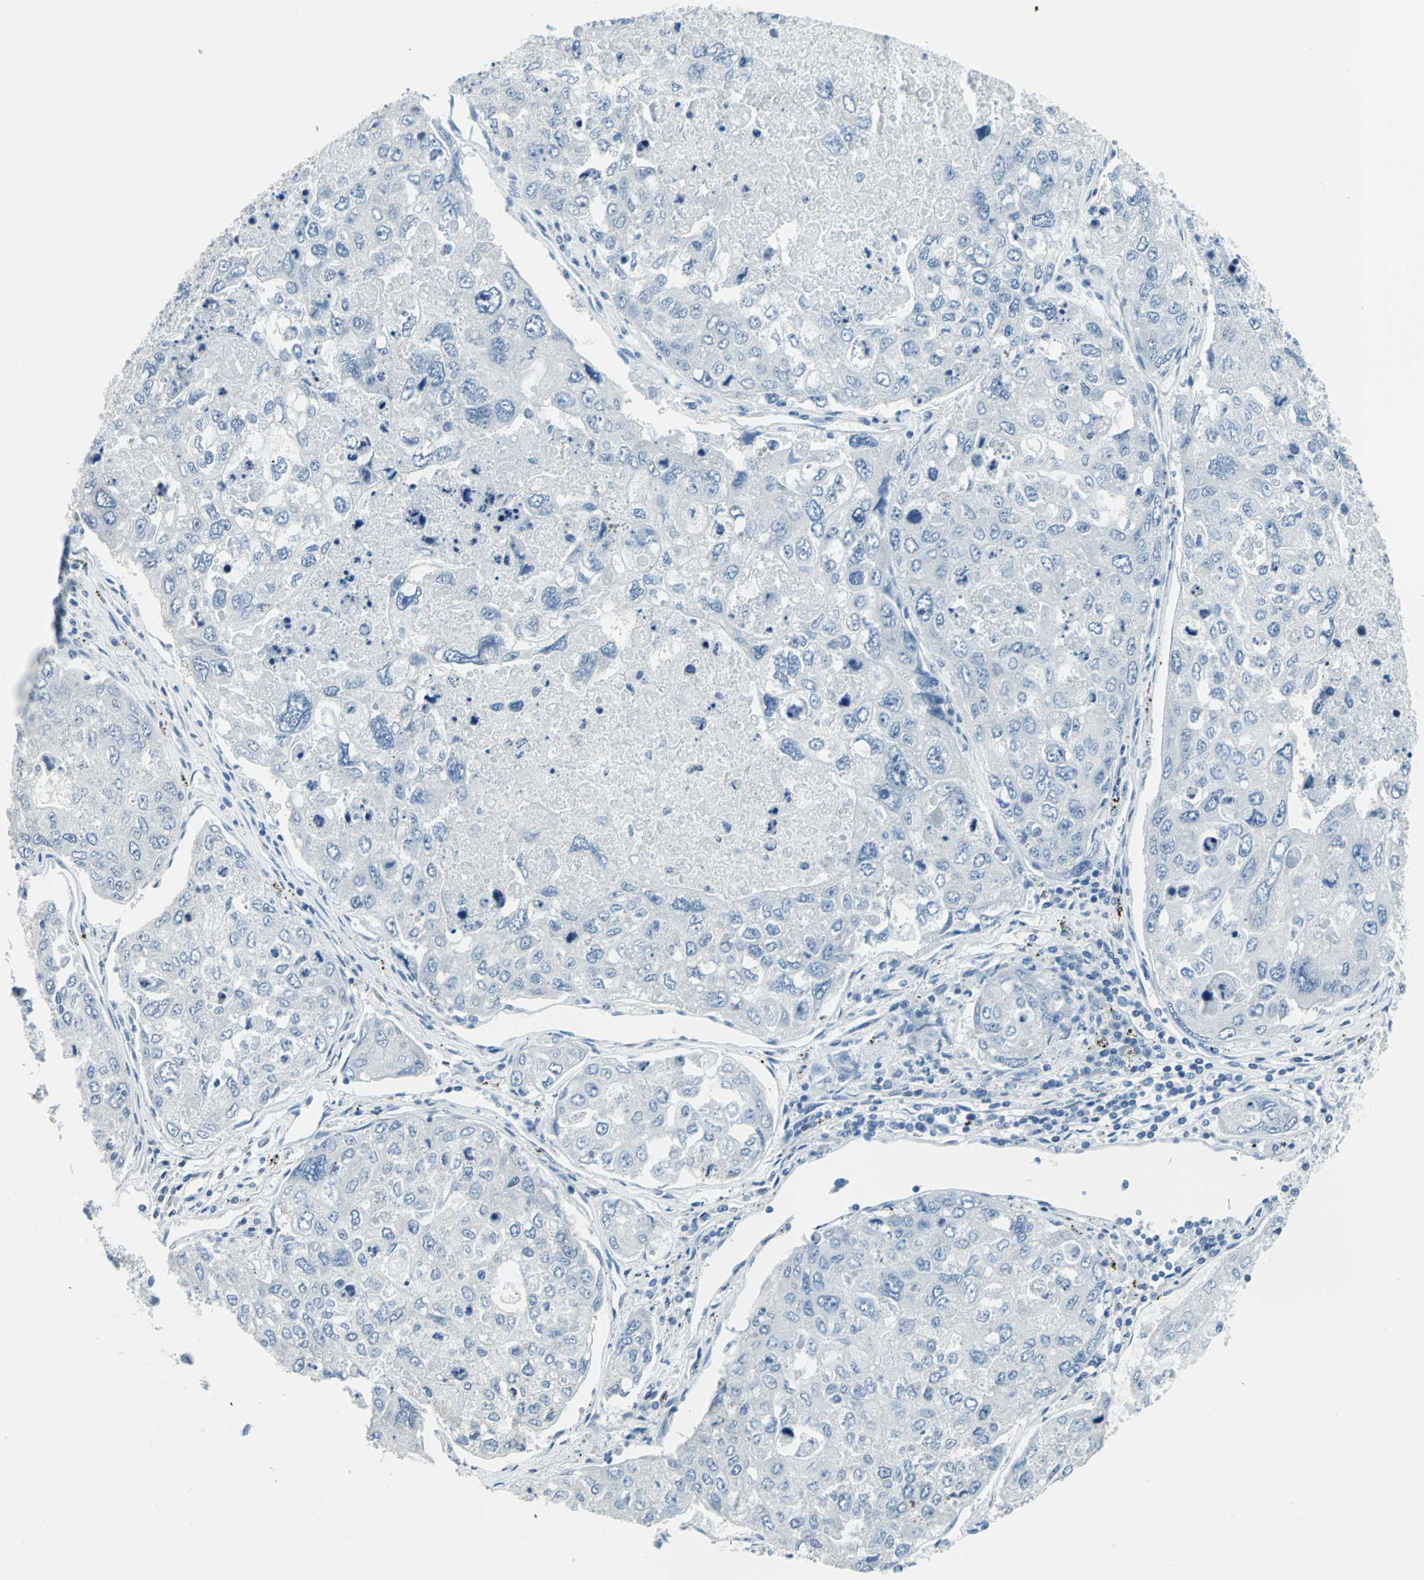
{"staining": {"intensity": "negative", "quantity": "none", "location": "none"}, "tissue": "urothelial cancer", "cell_type": "Tumor cells", "image_type": "cancer", "snomed": [{"axis": "morphology", "description": "Urothelial carcinoma, High grade"}, {"axis": "topography", "description": "Lymph node"}, {"axis": "topography", "description": "Urinary bladder"}], "caption": "Urothelial cancer was stained to show a protein in brown. There is no significant expression in tumor cells.", "gene": "DNAI2", "patient": {"sex": "male", "age": 51}}